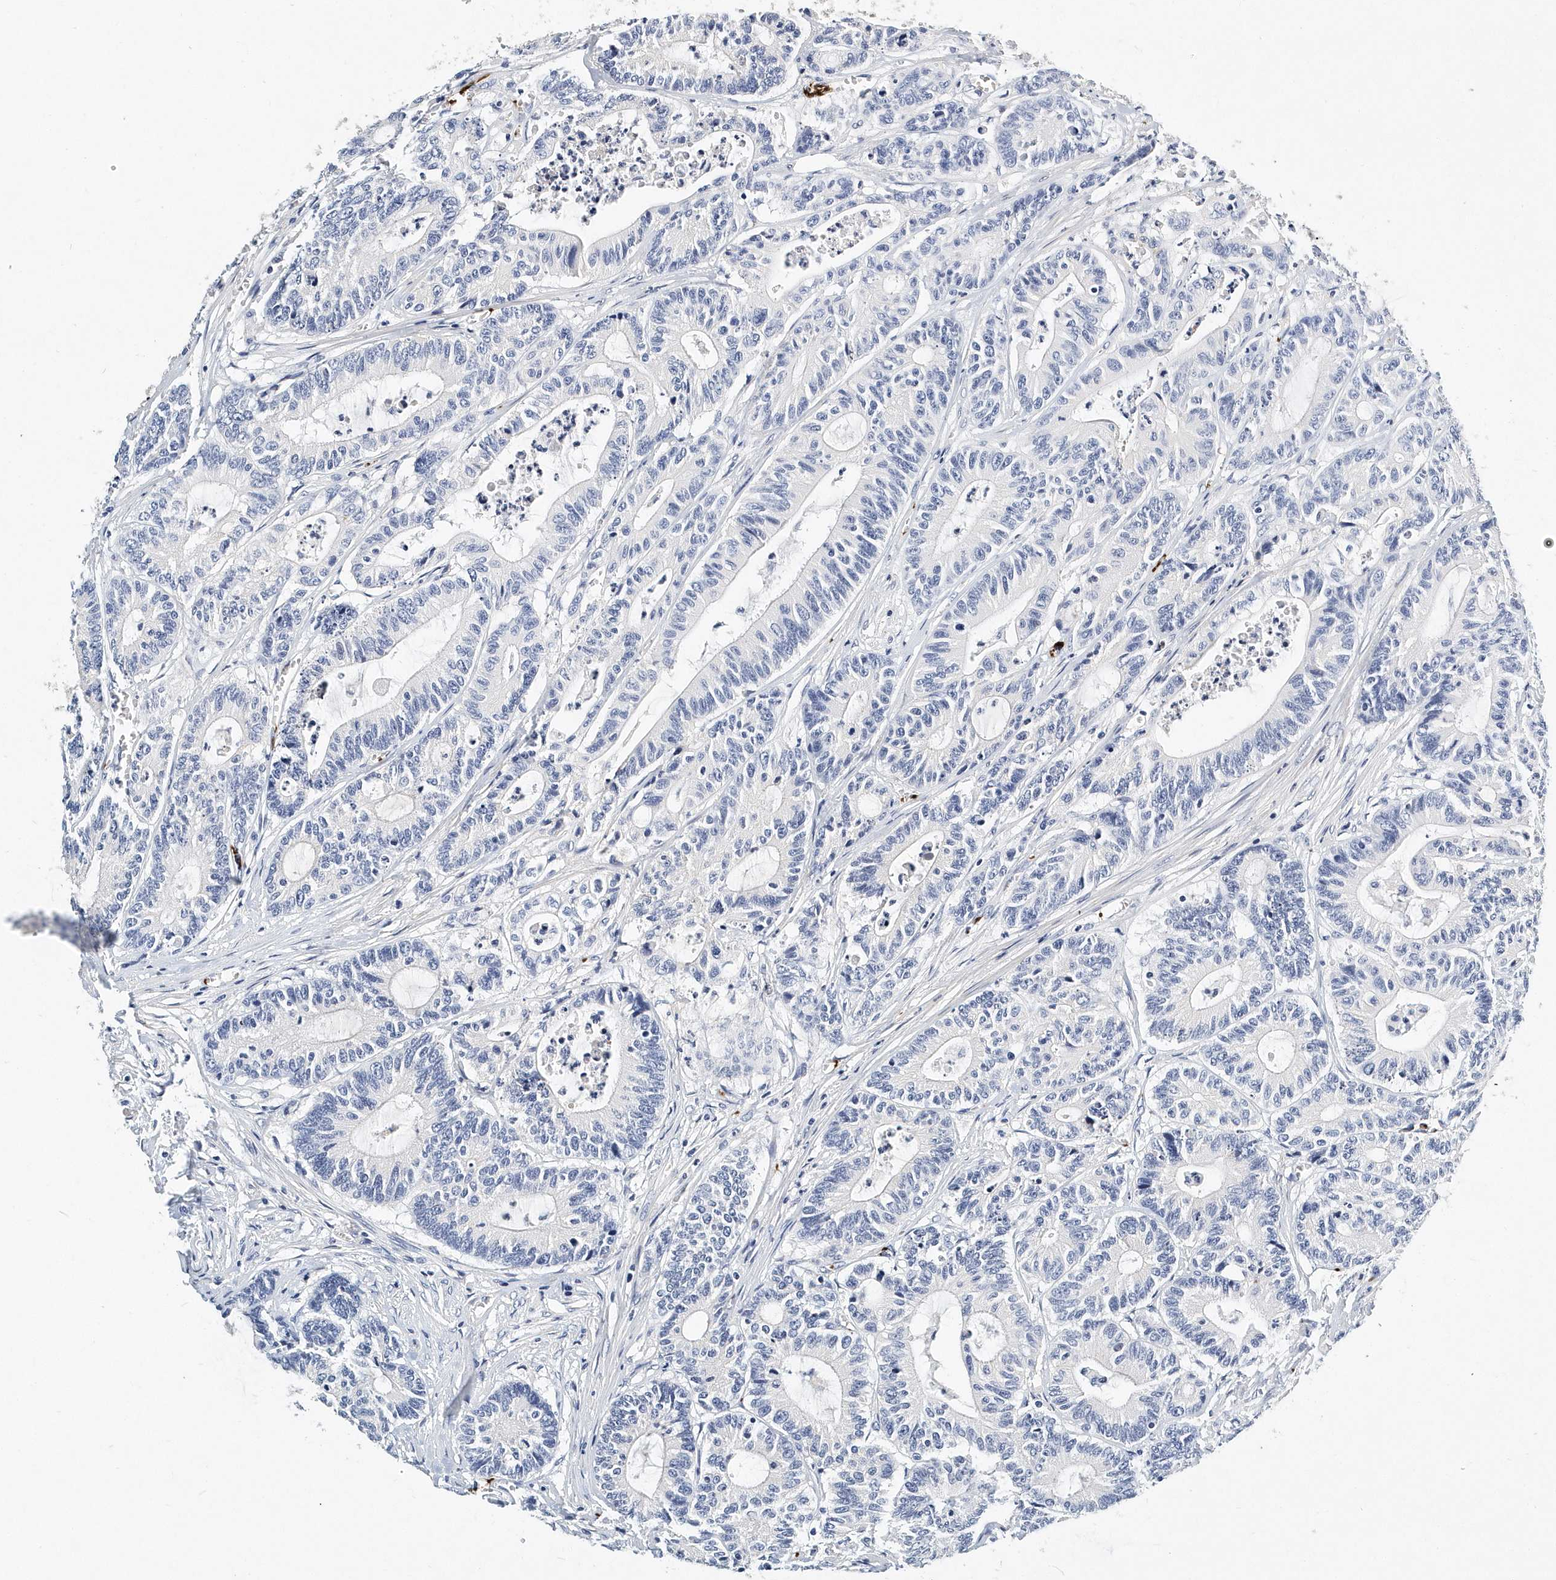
{"staining": {"intensity": "negative", "quantity": "none", "location": "none"}, "tissue": "colorectal cancer", "cell_type": "Tumor cells", "image_type": "cancer", "snomed": [{"axis": "morphology", "description": "Adenocarcinoma, NOS"}, {"axis": "topography", "description": "Colon"}], "caption": "Immunohistochemistry of colorectal adenocarcinoma reveals no expression in tumor cells.", "gene": "ITGA2B", "patient": {"sex": "female", "age": 84}}